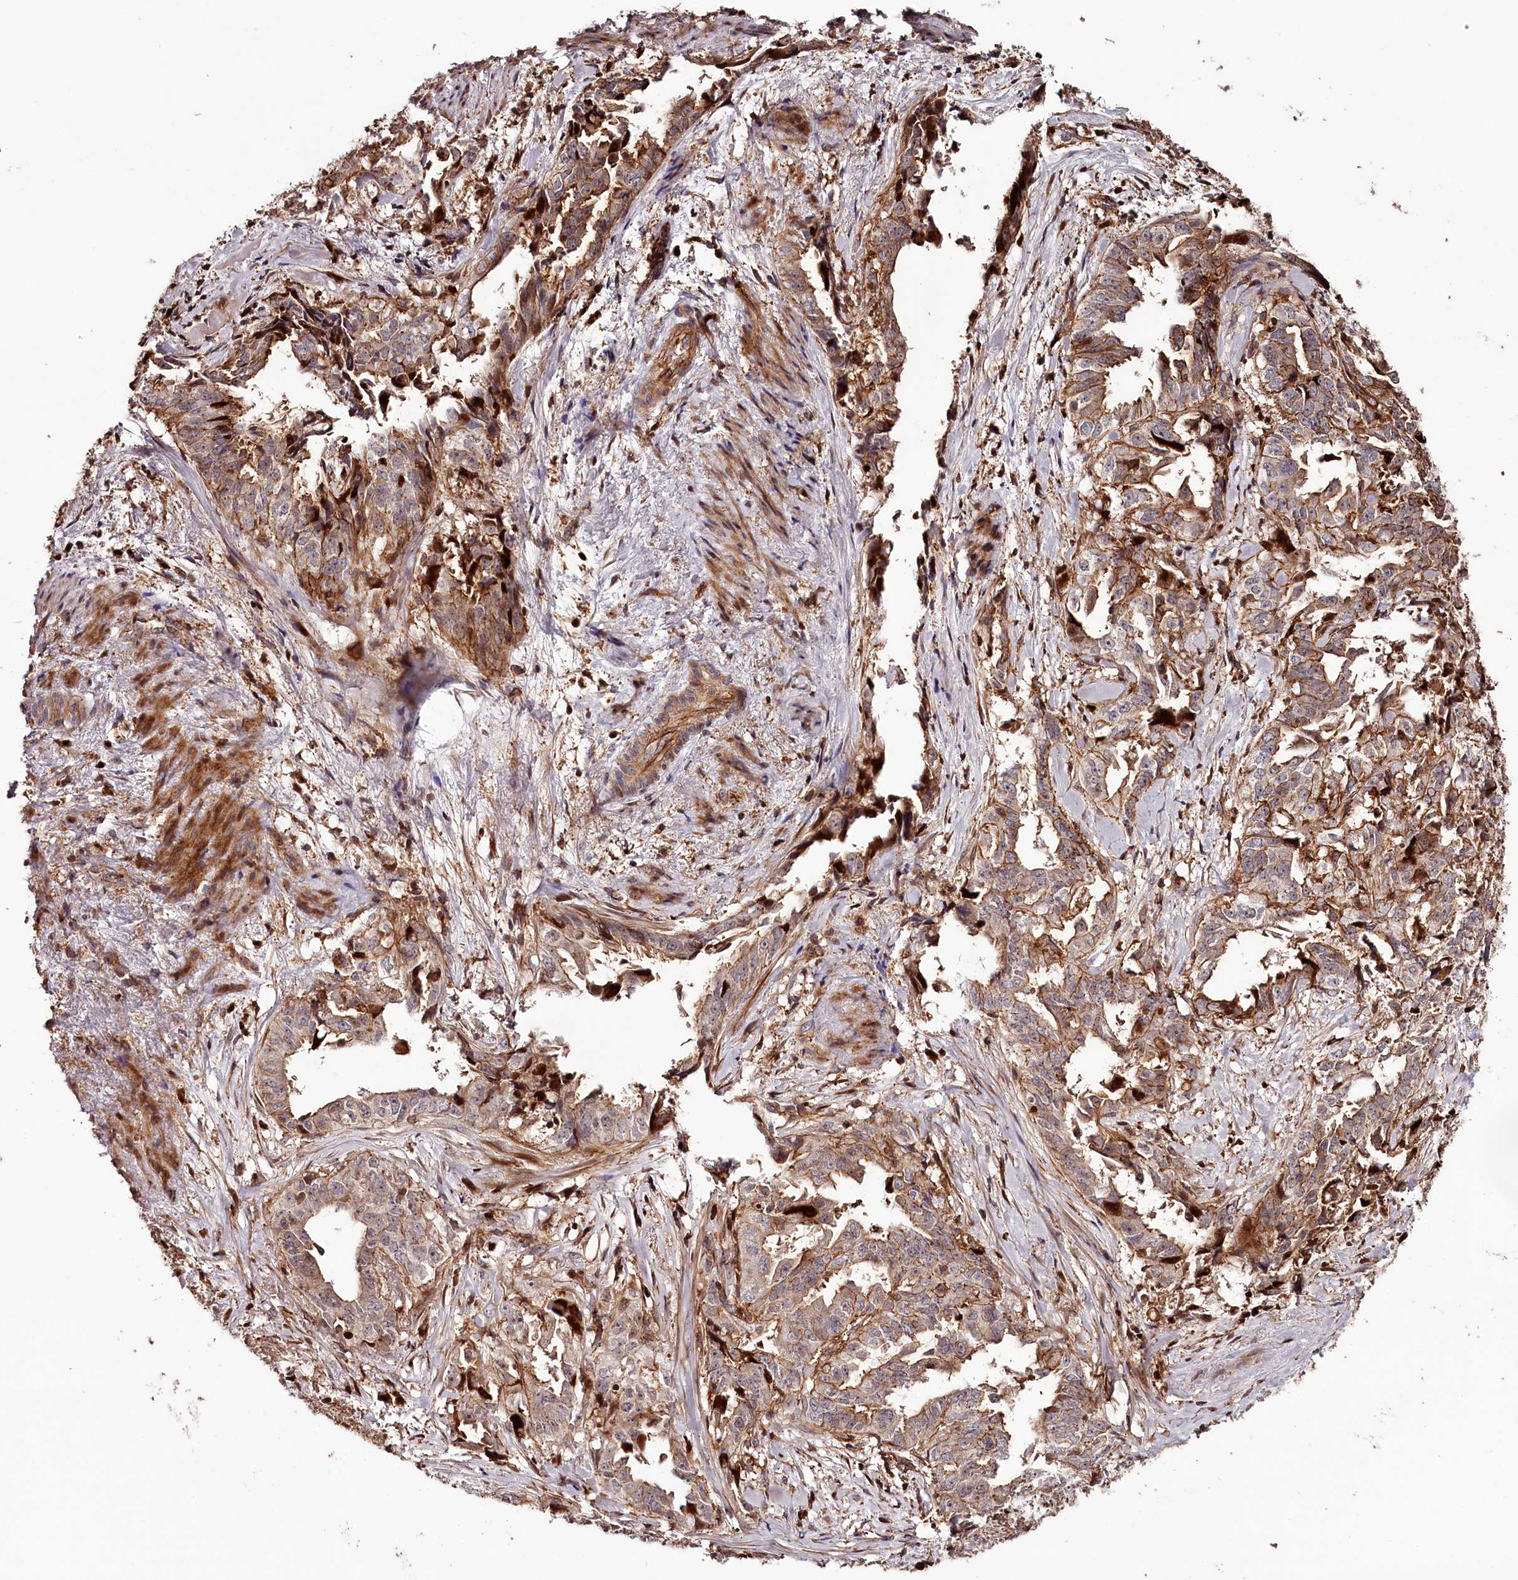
{"staining": {"intensity": "moderate", "quantity": ">75%", "location": "cytoplasmic/membranous"}, "tissue": "endometrial cancer", "cell_type": "Tumor cells", "image_type": "cancer", "snomed": [{"axis": "morphology", "description": "Adenocarcinoma, NOS"}, {"axis": "topography", "description": "Endometrium"}], "caption": "Endometrial cancer (adenocarcinoma) tissue displays moderate cytoplasmic/membranous staining in approximately >75% of tumor cells Using DAB (brown) and hematoxylin (blue) stains, captured at high magnification using brightfield microscopy.", "gene": "KIF14", "patient": {"sex": "female", "age": 65}}